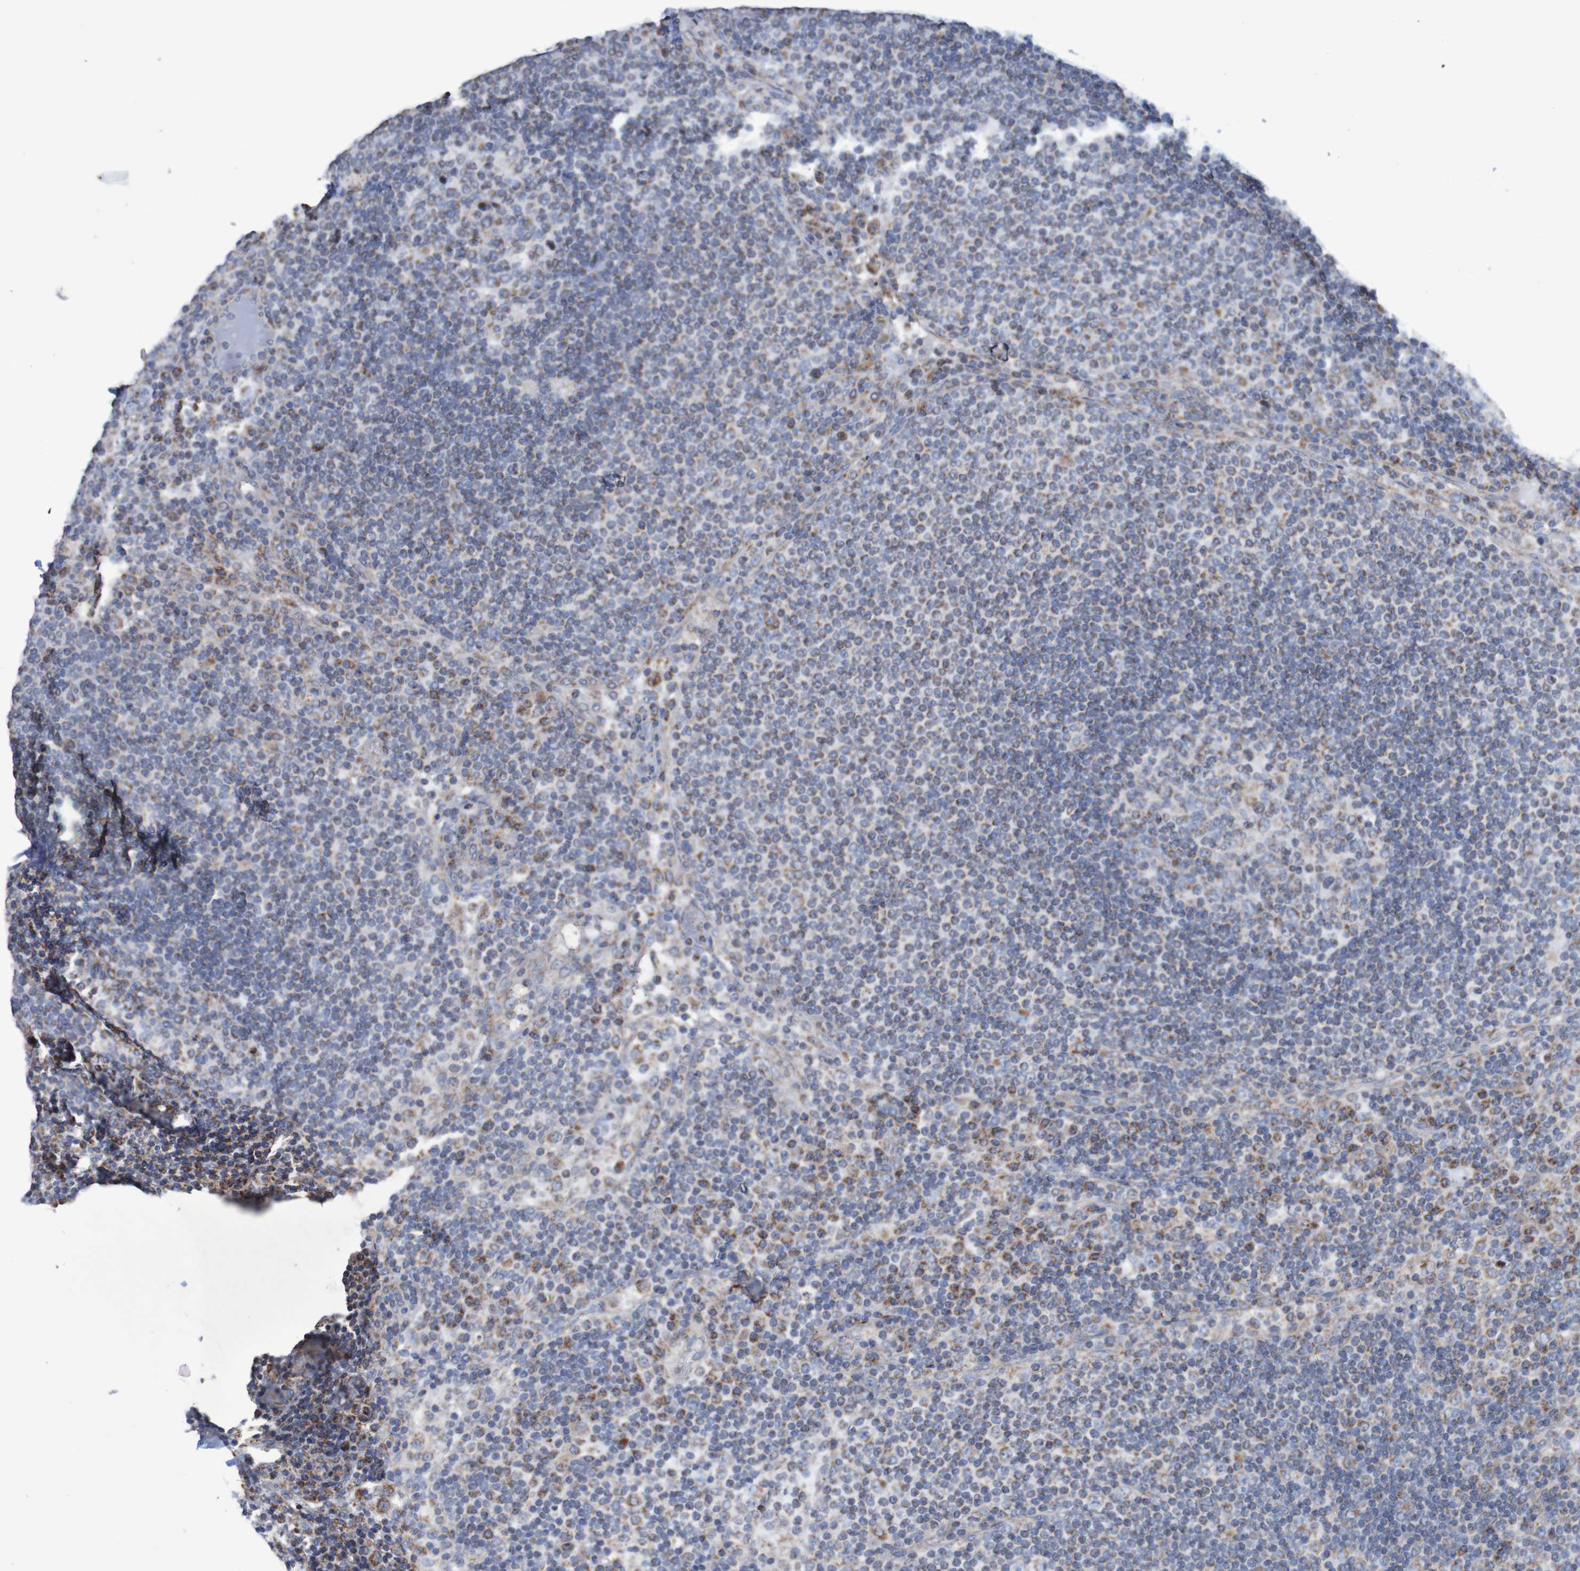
{"staining": {"intensity": "moderate", "quantity": "25%-75%", "location": "cytoplasmic/membranous"}, "tissue": "lymph node", "cell_type": "Germinal center cells", "image_type": "normal", "snomed": [{"axis": "morphology", "description": "Normal tissue, NOS"}, {"axis": "topography", "description": "Lymph node"}], "caption": "Human lymph node stained with a brown dye shows moderate cytoplasmic/membranous positive staining in about 25%-75% of germinal center cells.", "gene": "MMEL1", "patient": {"sex": "female", "age": 53}}